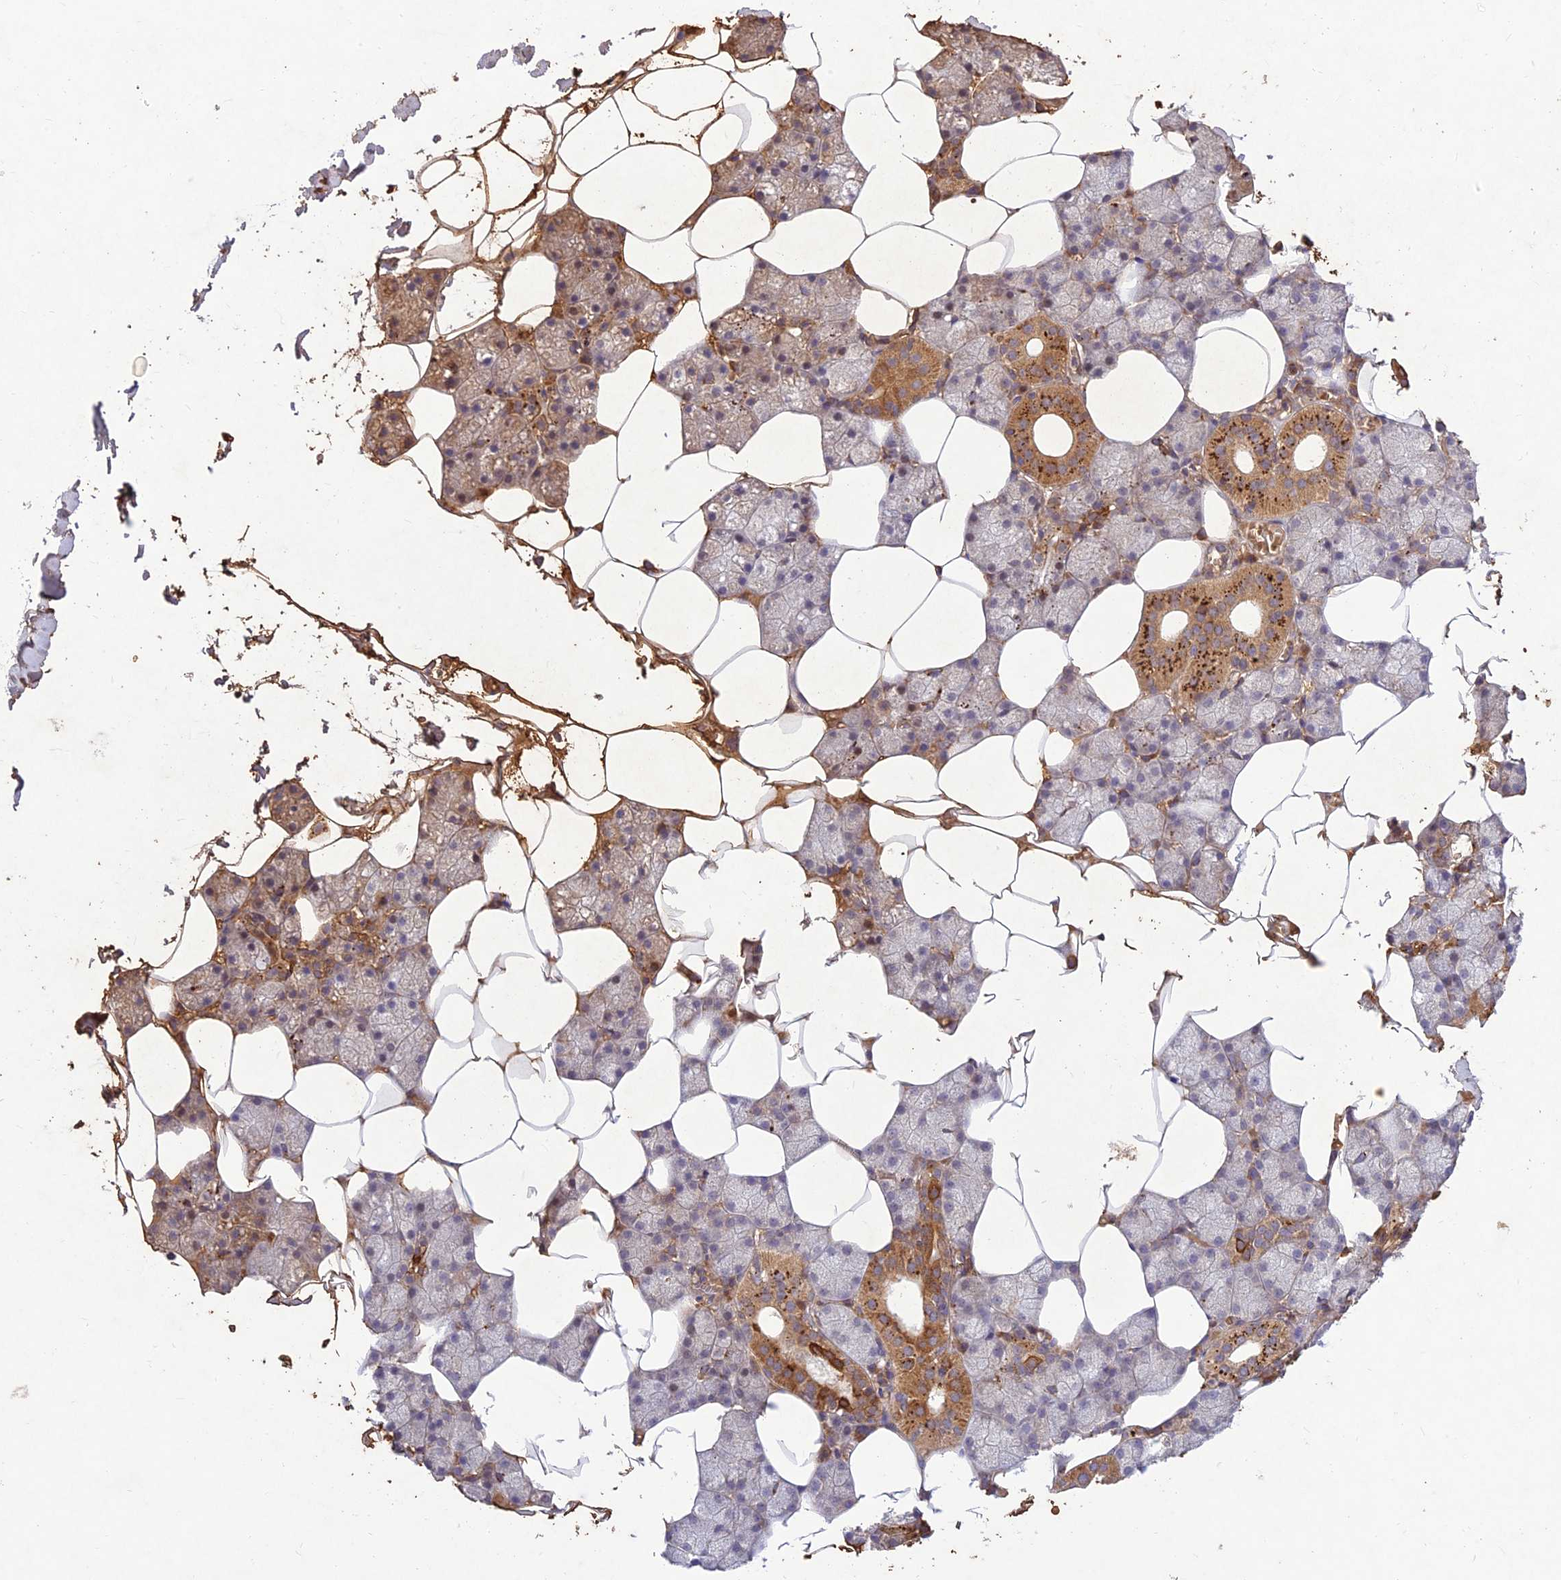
{"staining": {"intensity": "strong", "quantity": "25%-75%", "location": "cytoplasmic/membranous"}, "tissue": "salivary gland", "cell_type": "Glandular cells", "image_type": "normal", "snomed": [{"axis": "morphology", "description": "Normal tissue, NOS"}, {"axis": "topography", "description": "Salivary gland"}], "caption": "Brown immunohistochemical staining in benign human salivary gland reveals strong cytoplasmic/membranous expression in approximately 25%-75% of glandular cells.", "gene": "PPP1R11", "patient": {"sex": "male", "age": 62}}